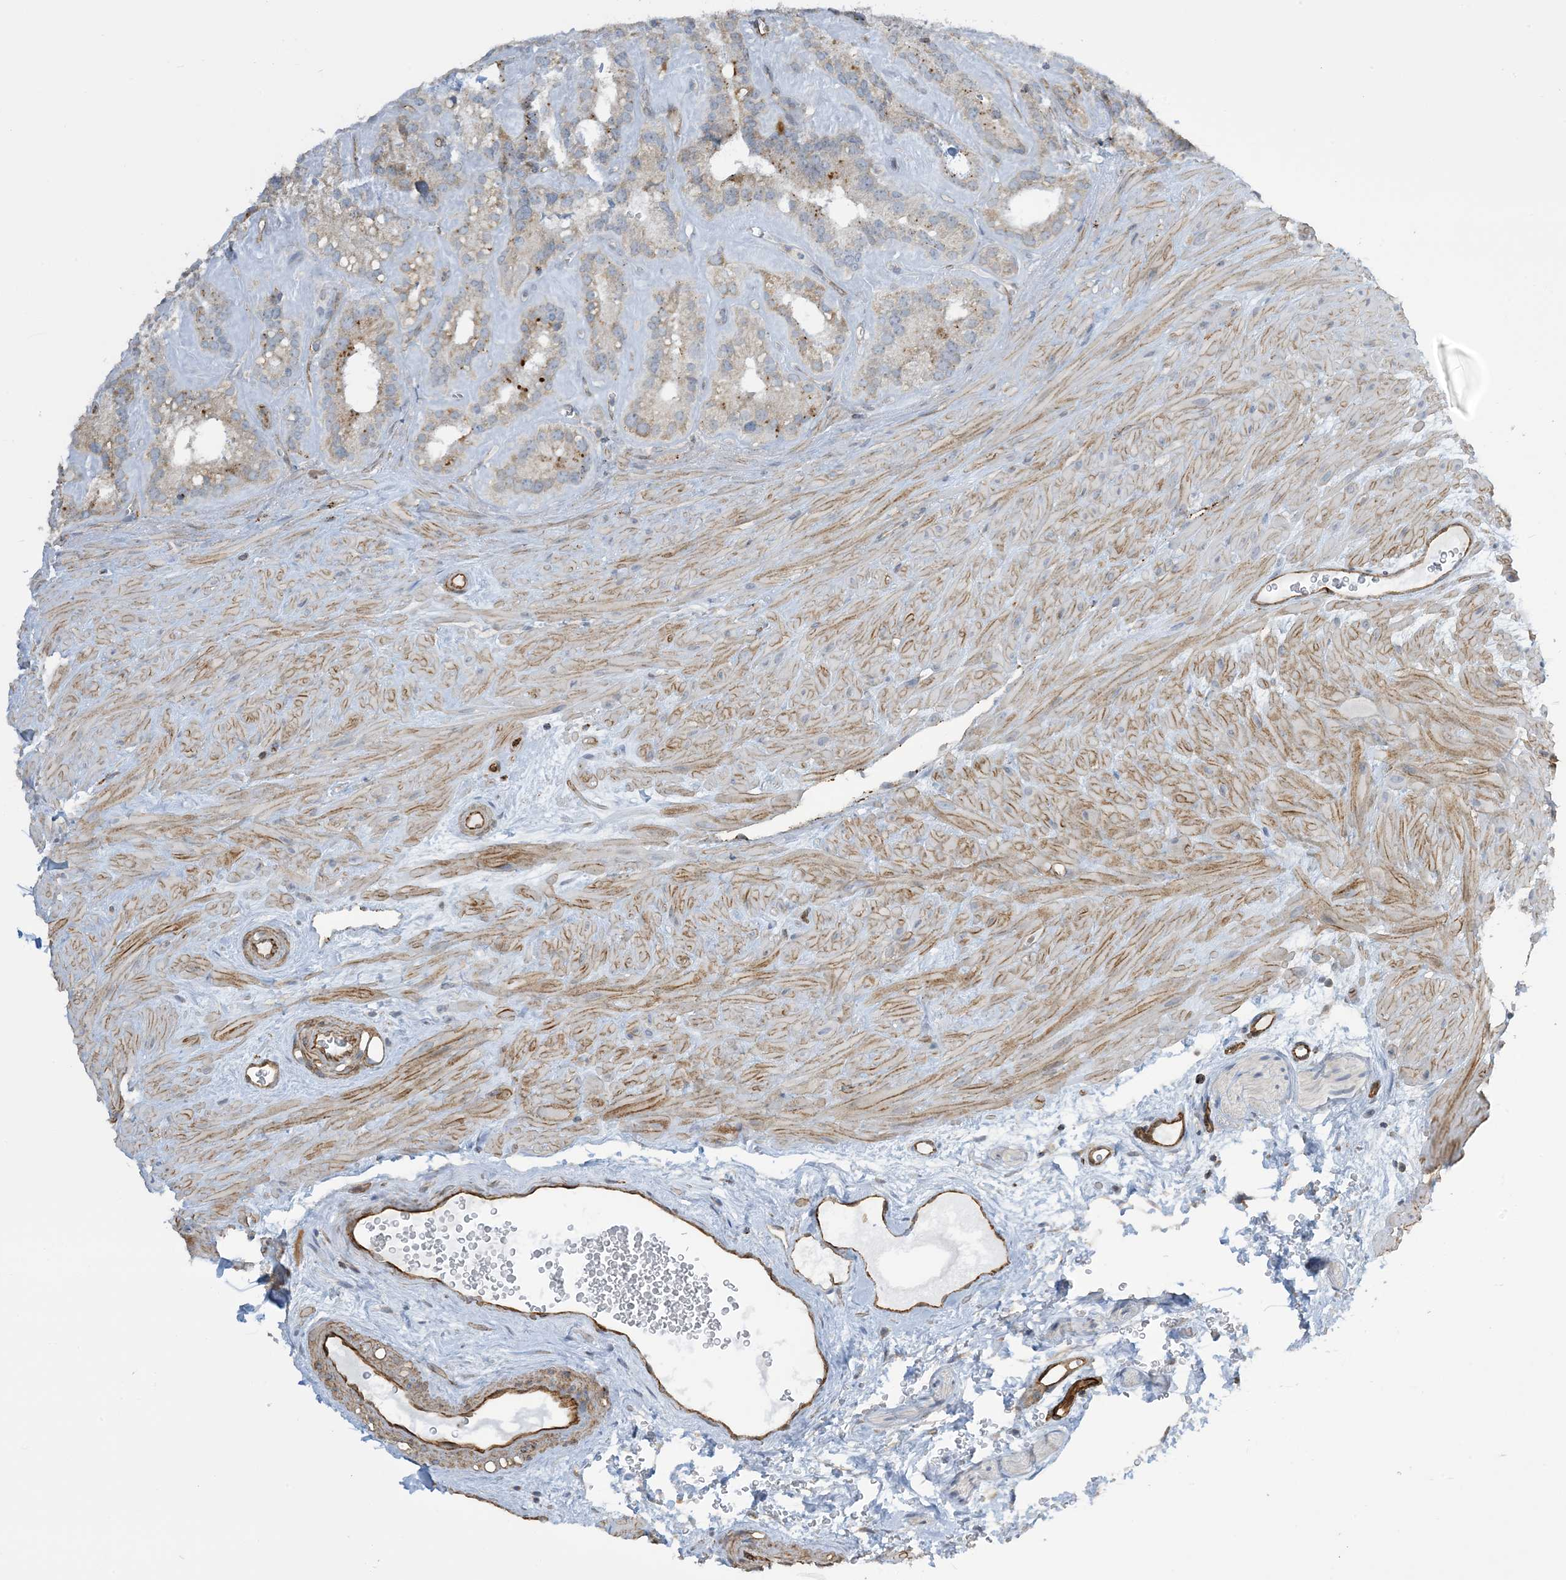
{"staining": {"intensity": "moderate", "quantity": "25%-75%", "location": "cytoplasmic/membranous"}, "tissue": "seminal vesicle", "cell_type": "Glandular cells", "image_type": "normal", "snomed": [{"axis": "morphology", "description": "Normal tissue, NOS"}, {"axis": "topography", "description": "Prostate"}, {"axis": "topography", "description": "Seminal veicle"}], "caption": "Immunohistochemistry (IHC) staining of normal seminal vesicle, which shows medium levels of moderate cytoplasmic/membranous positivity in about 25%-75% of glandular cells indicating moderate cytoplasmic/membranous protein staining. The staining was performed using DAB (3,3'-diaminobenzidine) (brown) for protein detection and nuclei were counterstained in hematoxylin (blue).", "gene": "AGA", "patient": {"sex": "male", "age": 59}}